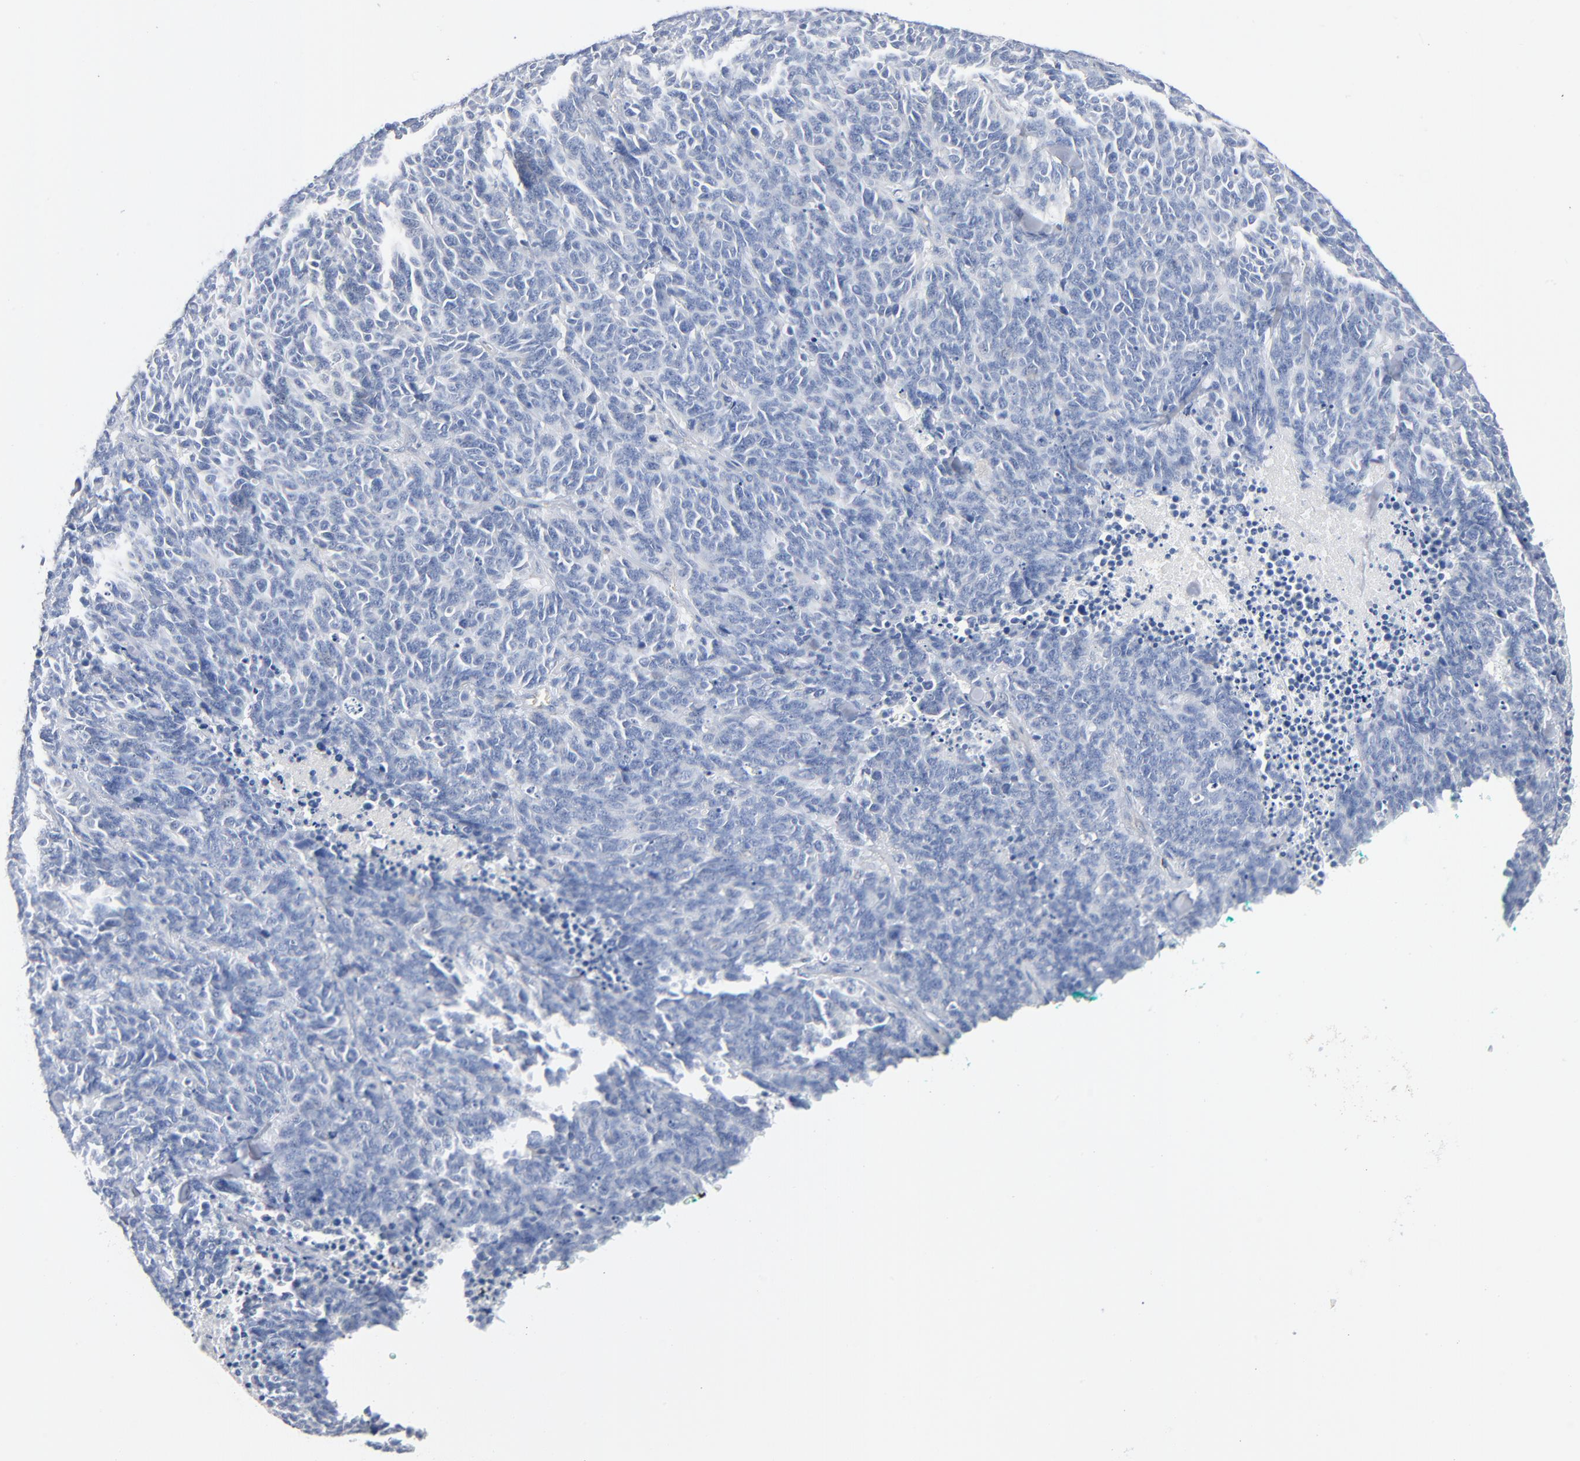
{"staining": {"intensity": "negative", "quantity": "none", "location": "none"}, "tissue": "lung cancer", "cell_type": "Tumor cells", "image_type": "cancer", "snomed": [{"axis": "morphology", "description": "Neoplasm, malignant, NOS"}, {"axis": "topography", "description": "Lung"}], "caption": "The micrograph displays no staining of tumor cells in lung malignant neoplasm.", "gene": "GZMB", "patient": {"sex": "female", "age": 58}}